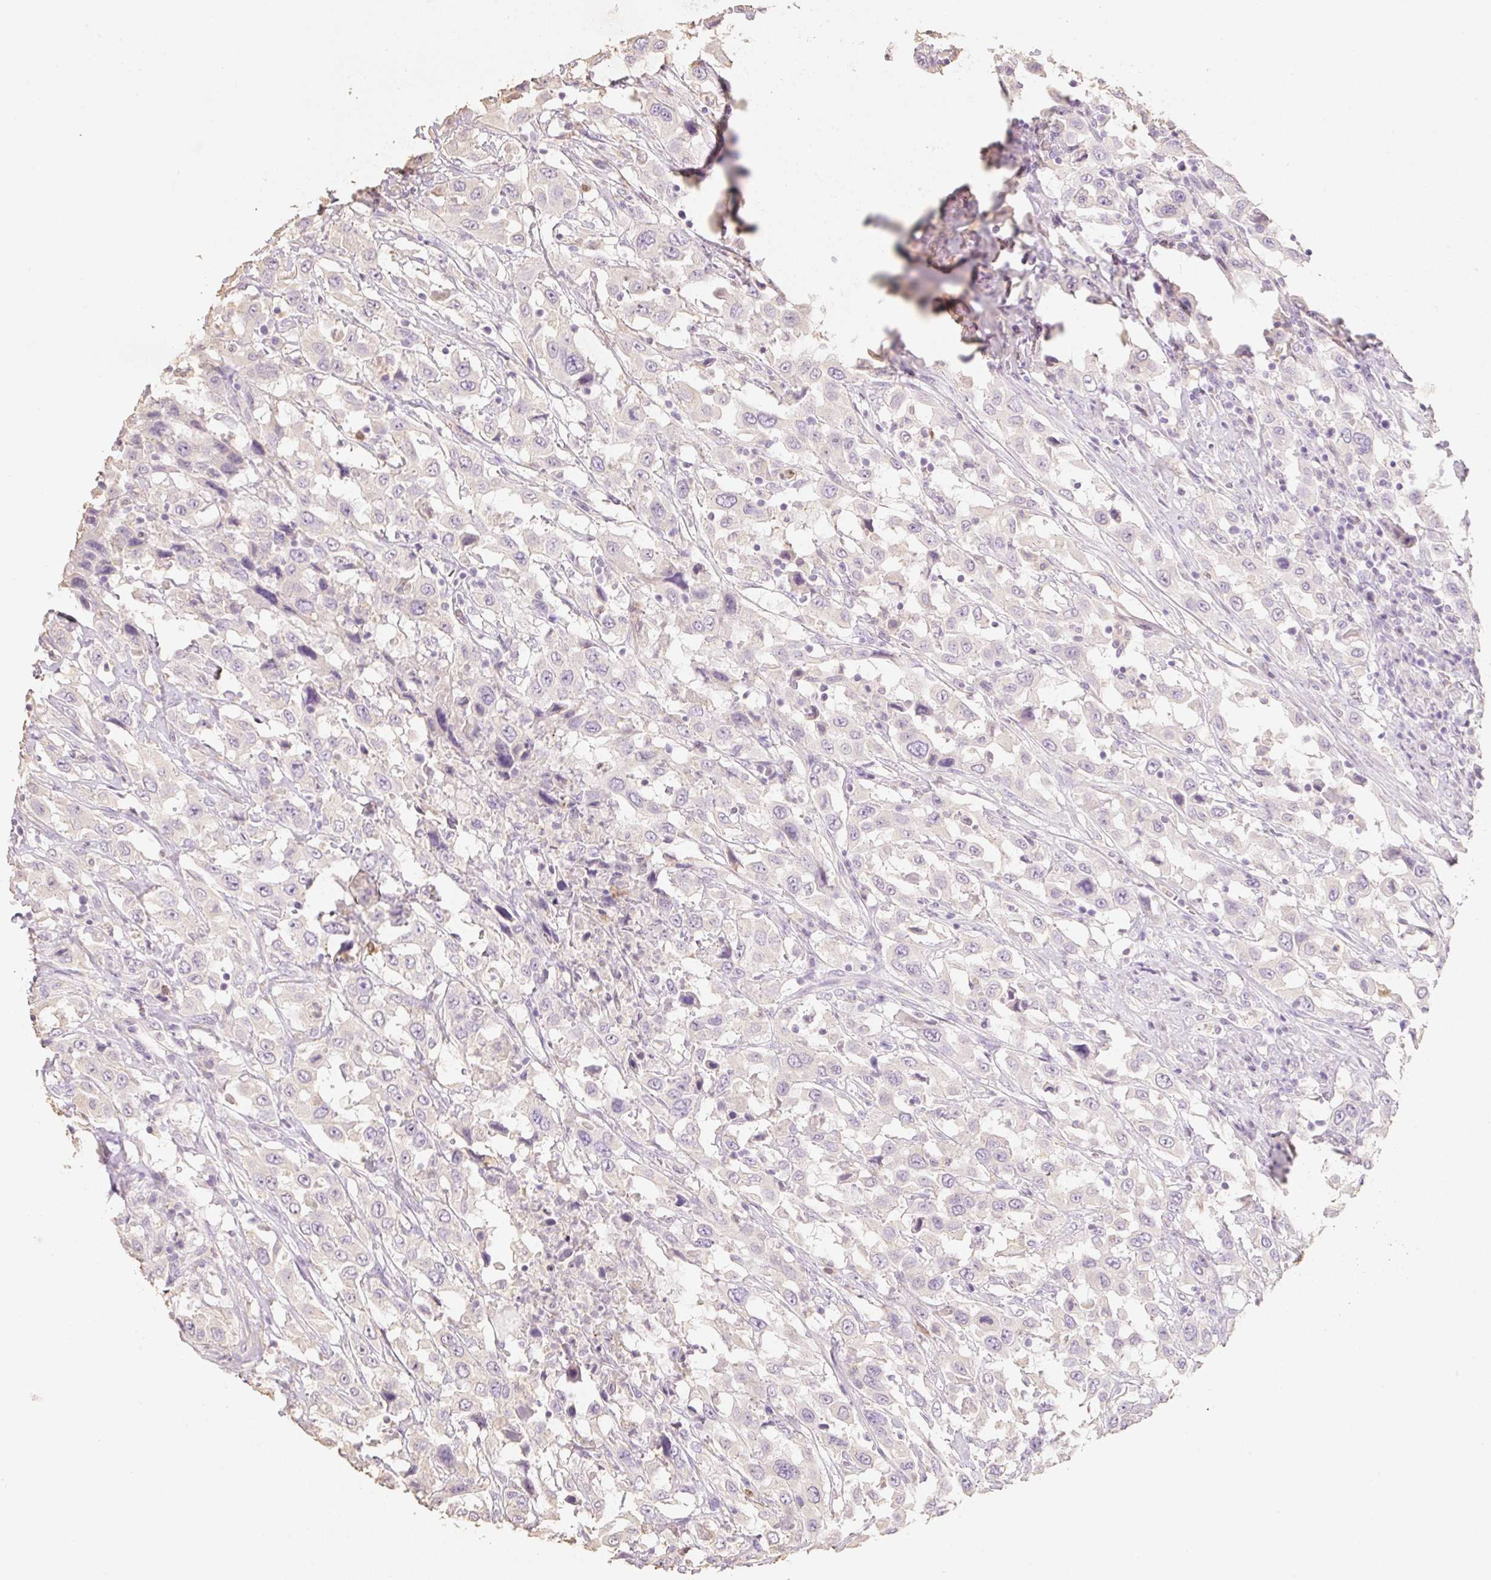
{"staining": {"intensity": "negative", "quantity": "none", "location": "none"}, "tissue": "urothelial cancer", "cell_type": "Tumor cells", "image_type": "cancer", "snomed": [{"axis": "morphology", "description": "Urothelial carcinoma, High grade"}, {"axis": "topography", "description": "Urinary bladder"}], "caption": "Tumor cells are negative for protein expression in human urothelial cancer.", "gene": "MBOAT7", "patient": {"sex": "male", "age": 61}}